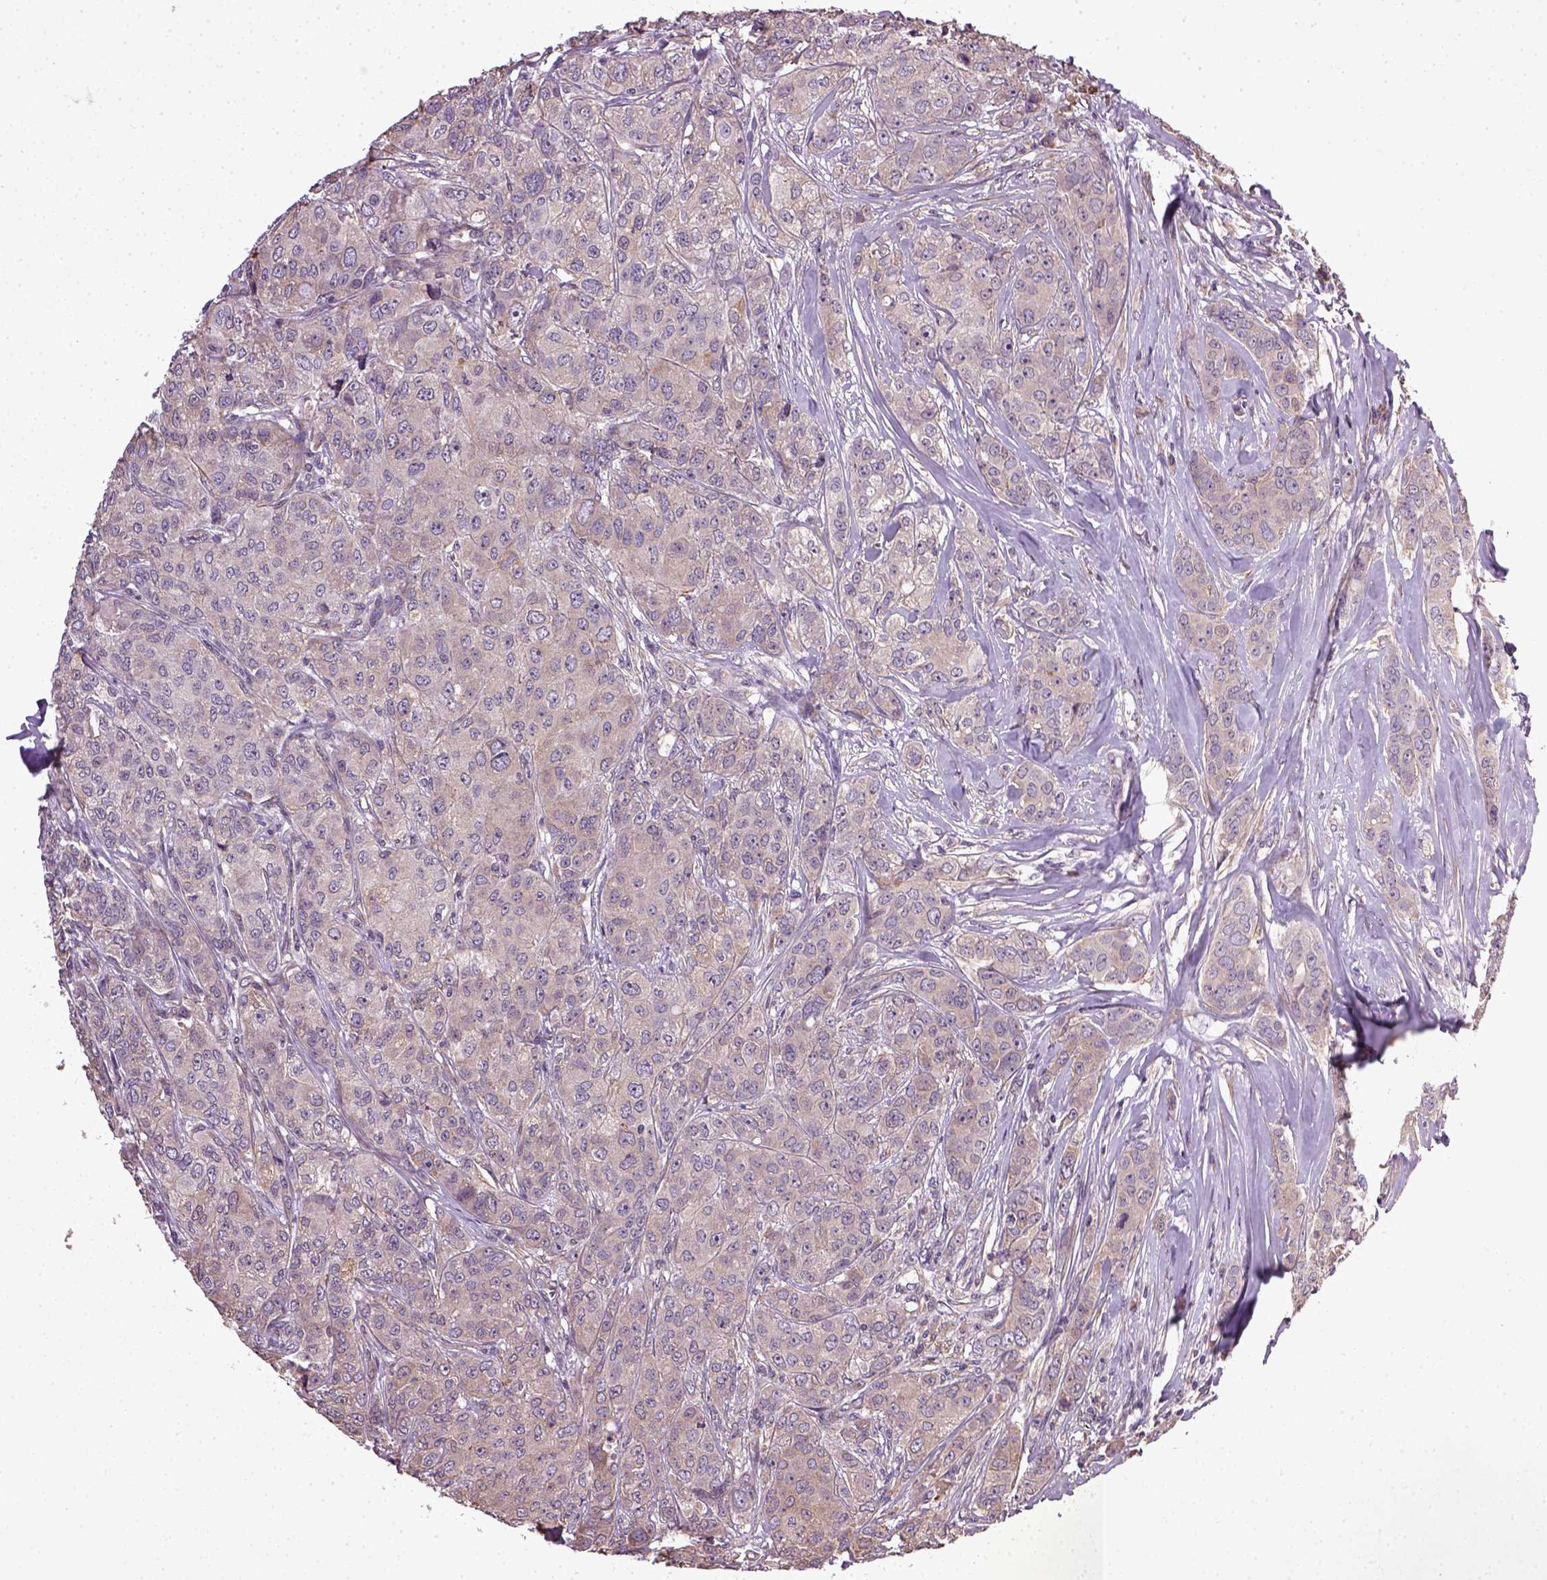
{"staining": {"intensity": "negative", "quantity": "none", "location": "none"}, "tissue": "breast cancer", "cell_type": "Tumor cells", "image_type": "cancer", "snomed": [{"axis": "morphology", "description": "Duct carcinoma"}, {"axis": "topography", "description": "Breast"}], "caption": "Tumor cells show no significant expression in intraductal carcinoma (breast).", "gene": "TPRG1", "patient": {"sex": "female", "age": 43}}